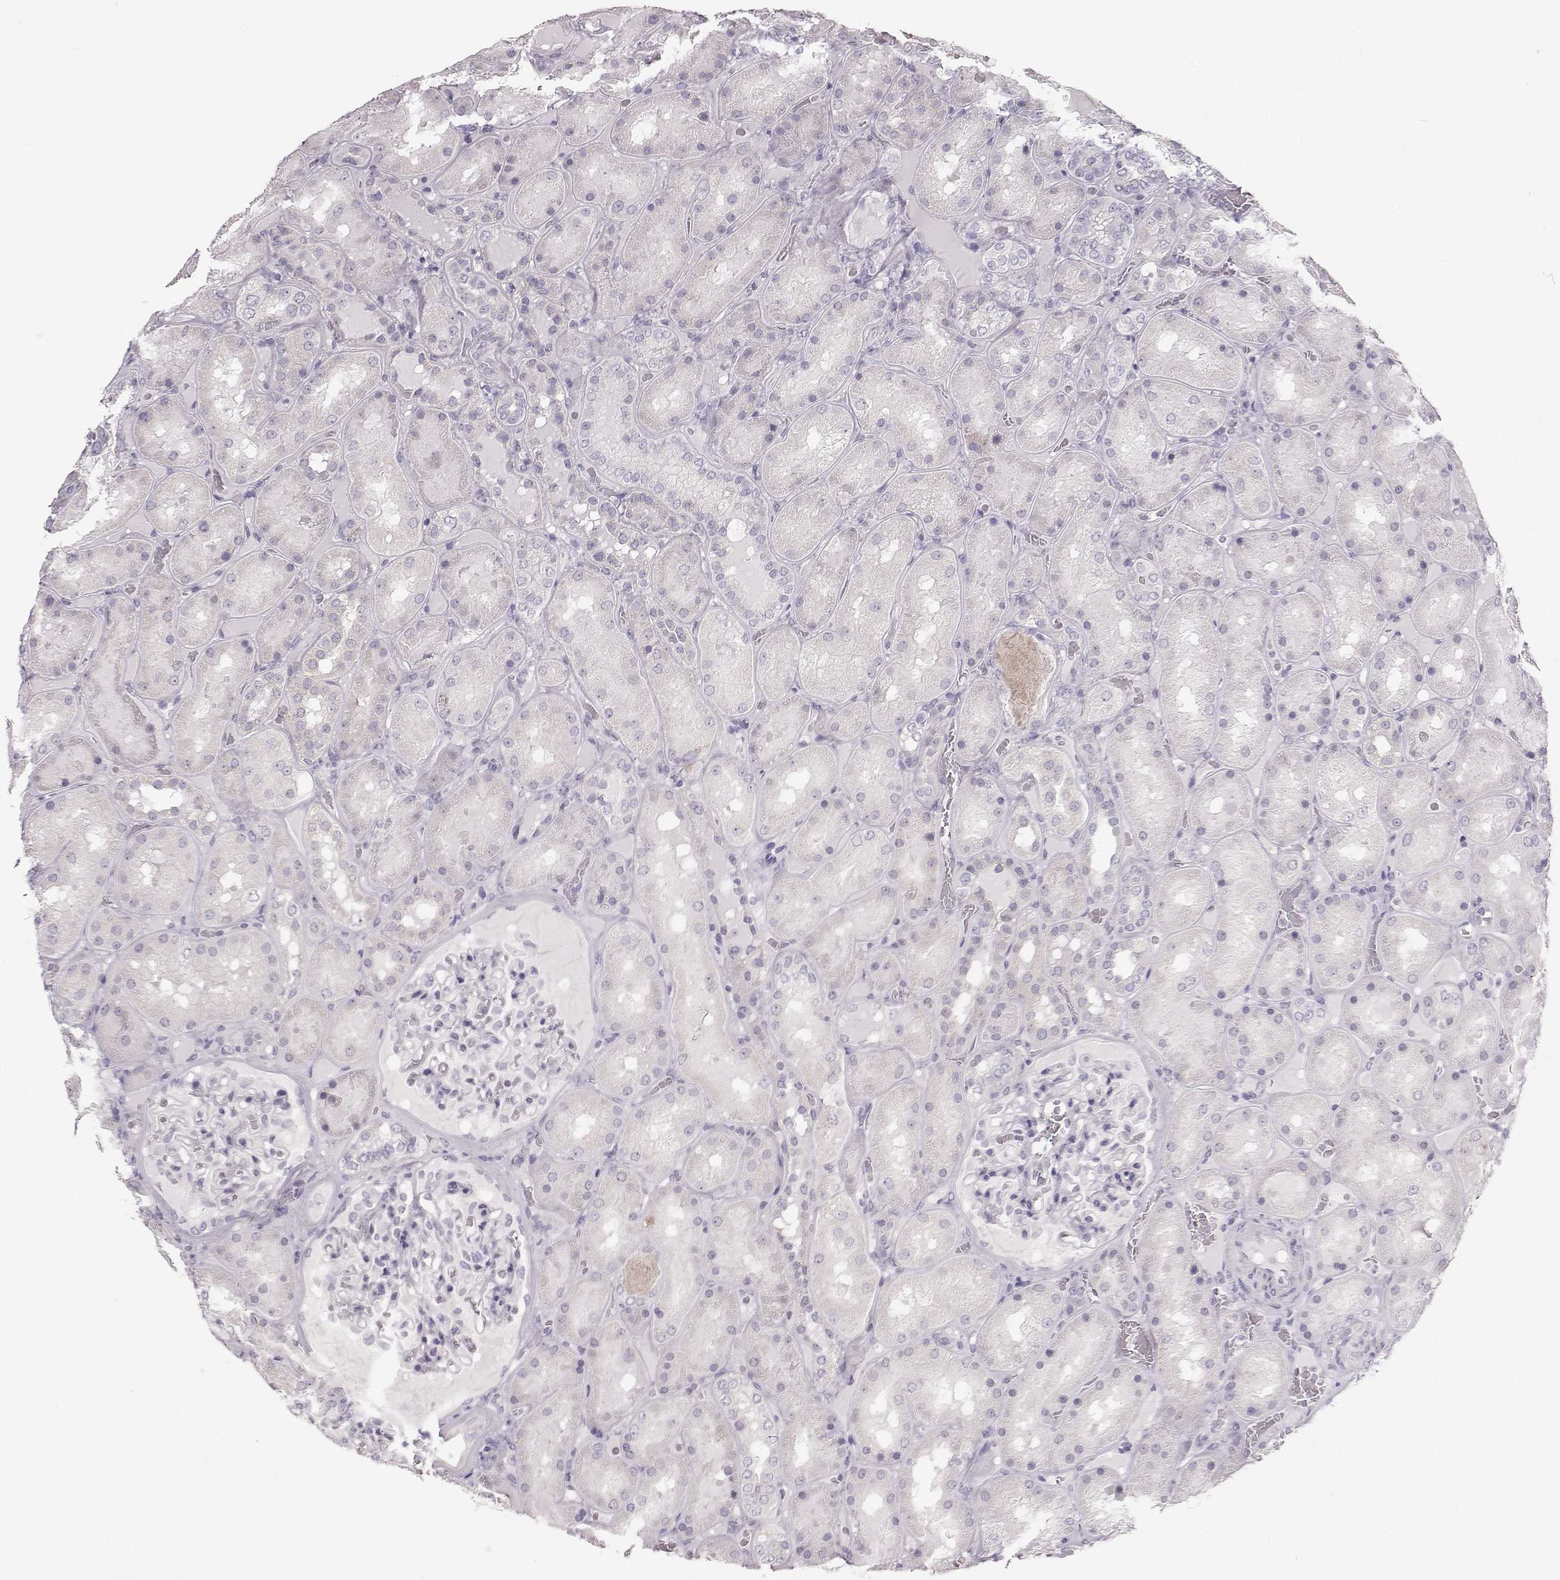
{"staining": {"intensity": "negative", "quantity": "none", "location": "none"}, "tissue": "kidney", "cell_type": "Cells in glomeruli", "image_type": "normal", "snomed": [{"axis": "morphology", "description": "Normal tissue, NOS"}, {"axis": "topography", "description": "Kidney"}], "caption": "Immunohistochemical staining of normal kidney reveals no significant expression in cells in glomeruli.", "gene": "OIP5", "patient": {"sex": "male", "age": 73}}